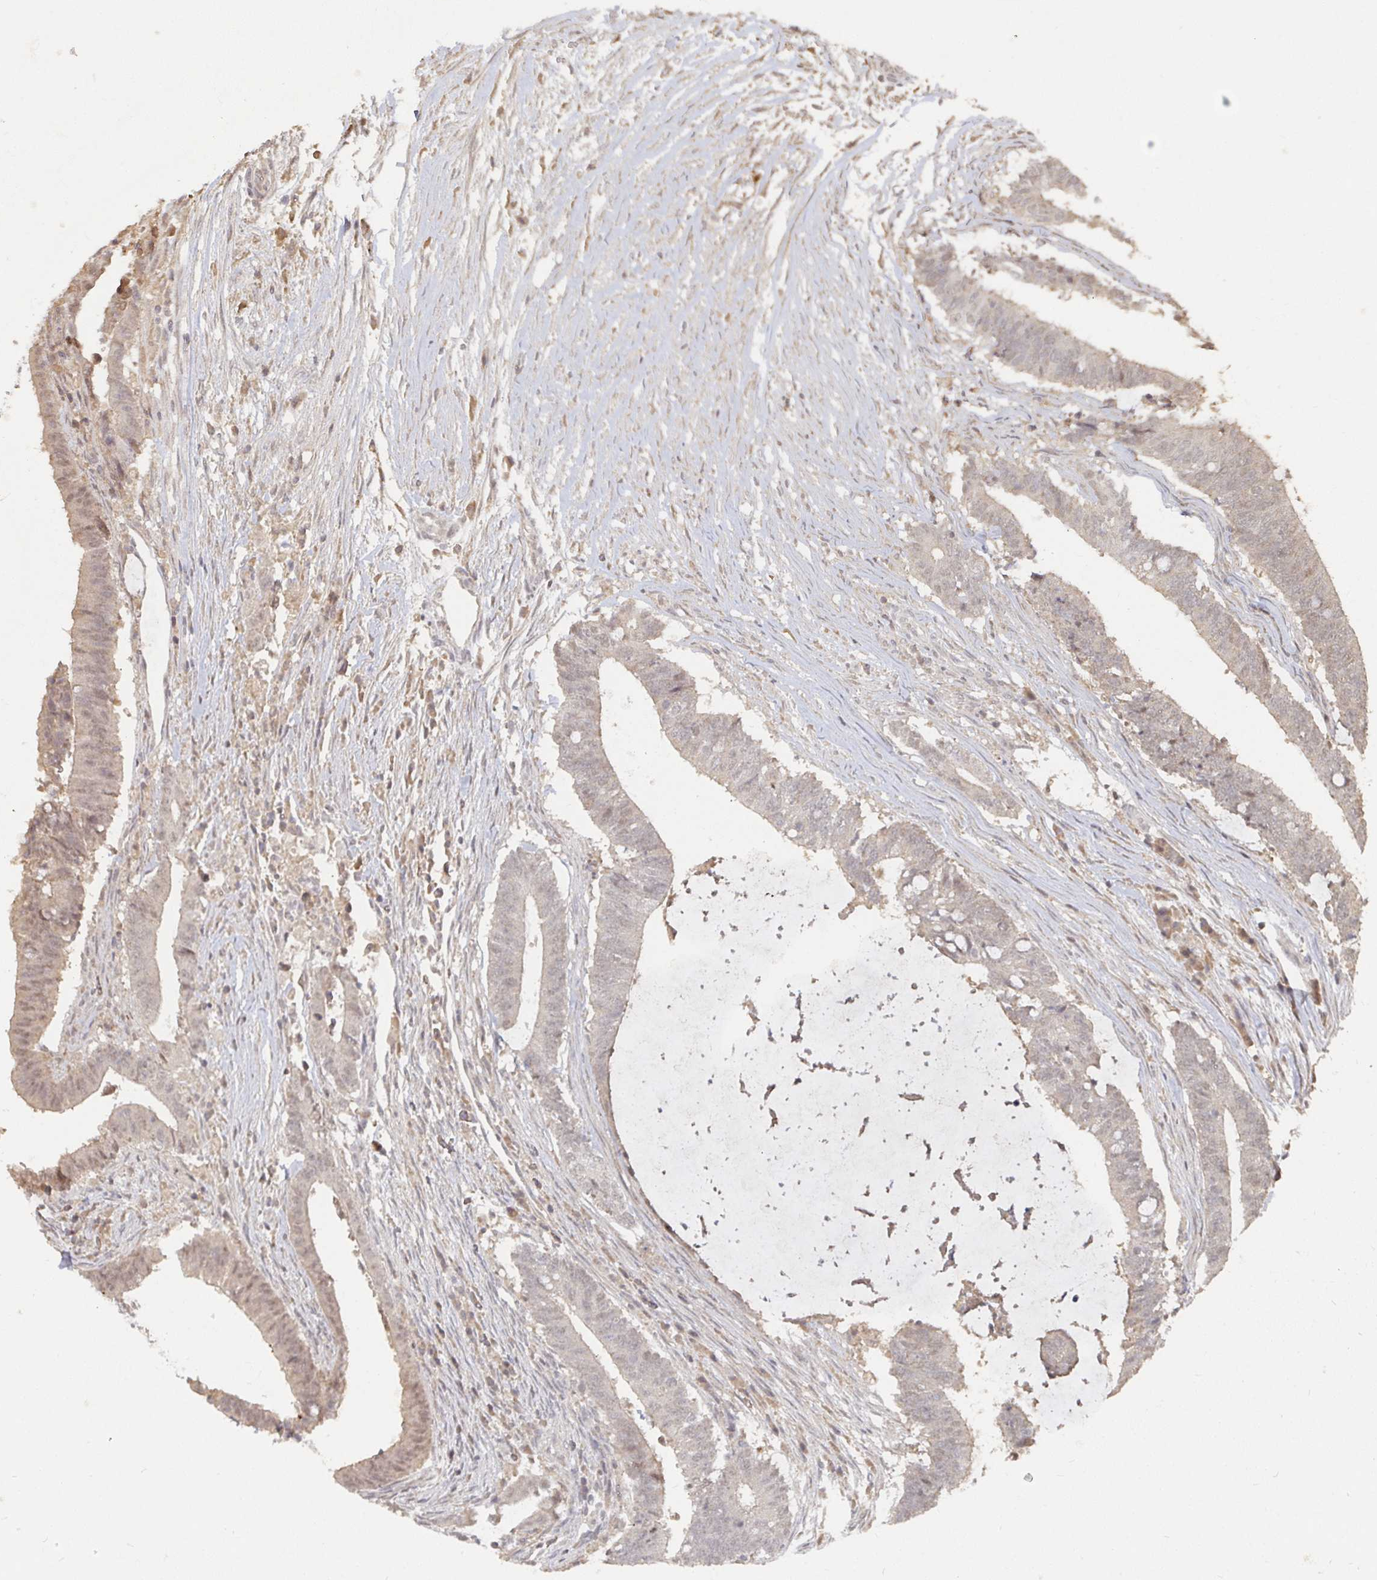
{"staining": {"intensity": "weak", "quantity": "25%-75%", "location": "cytoplasmic/membranous,nuclear"}, "tissue": "colorectal cancer", "cell_type": "Tumor cells", "image_type": "cancer", "snomed": [{"axis": "morphology", "description": "Adenocarcinoma, NOS"}, {"axis": "topography", "description": "Colon"}], "caption": "A histopathology image of human adenocarcinoma (colorectal) stained for a protein reveals weak cytoplasmic/membranous and nuclear brown staining in tumor cells.", "gene": "LRP5", "patient": {"sex": "female", "age": 43}}